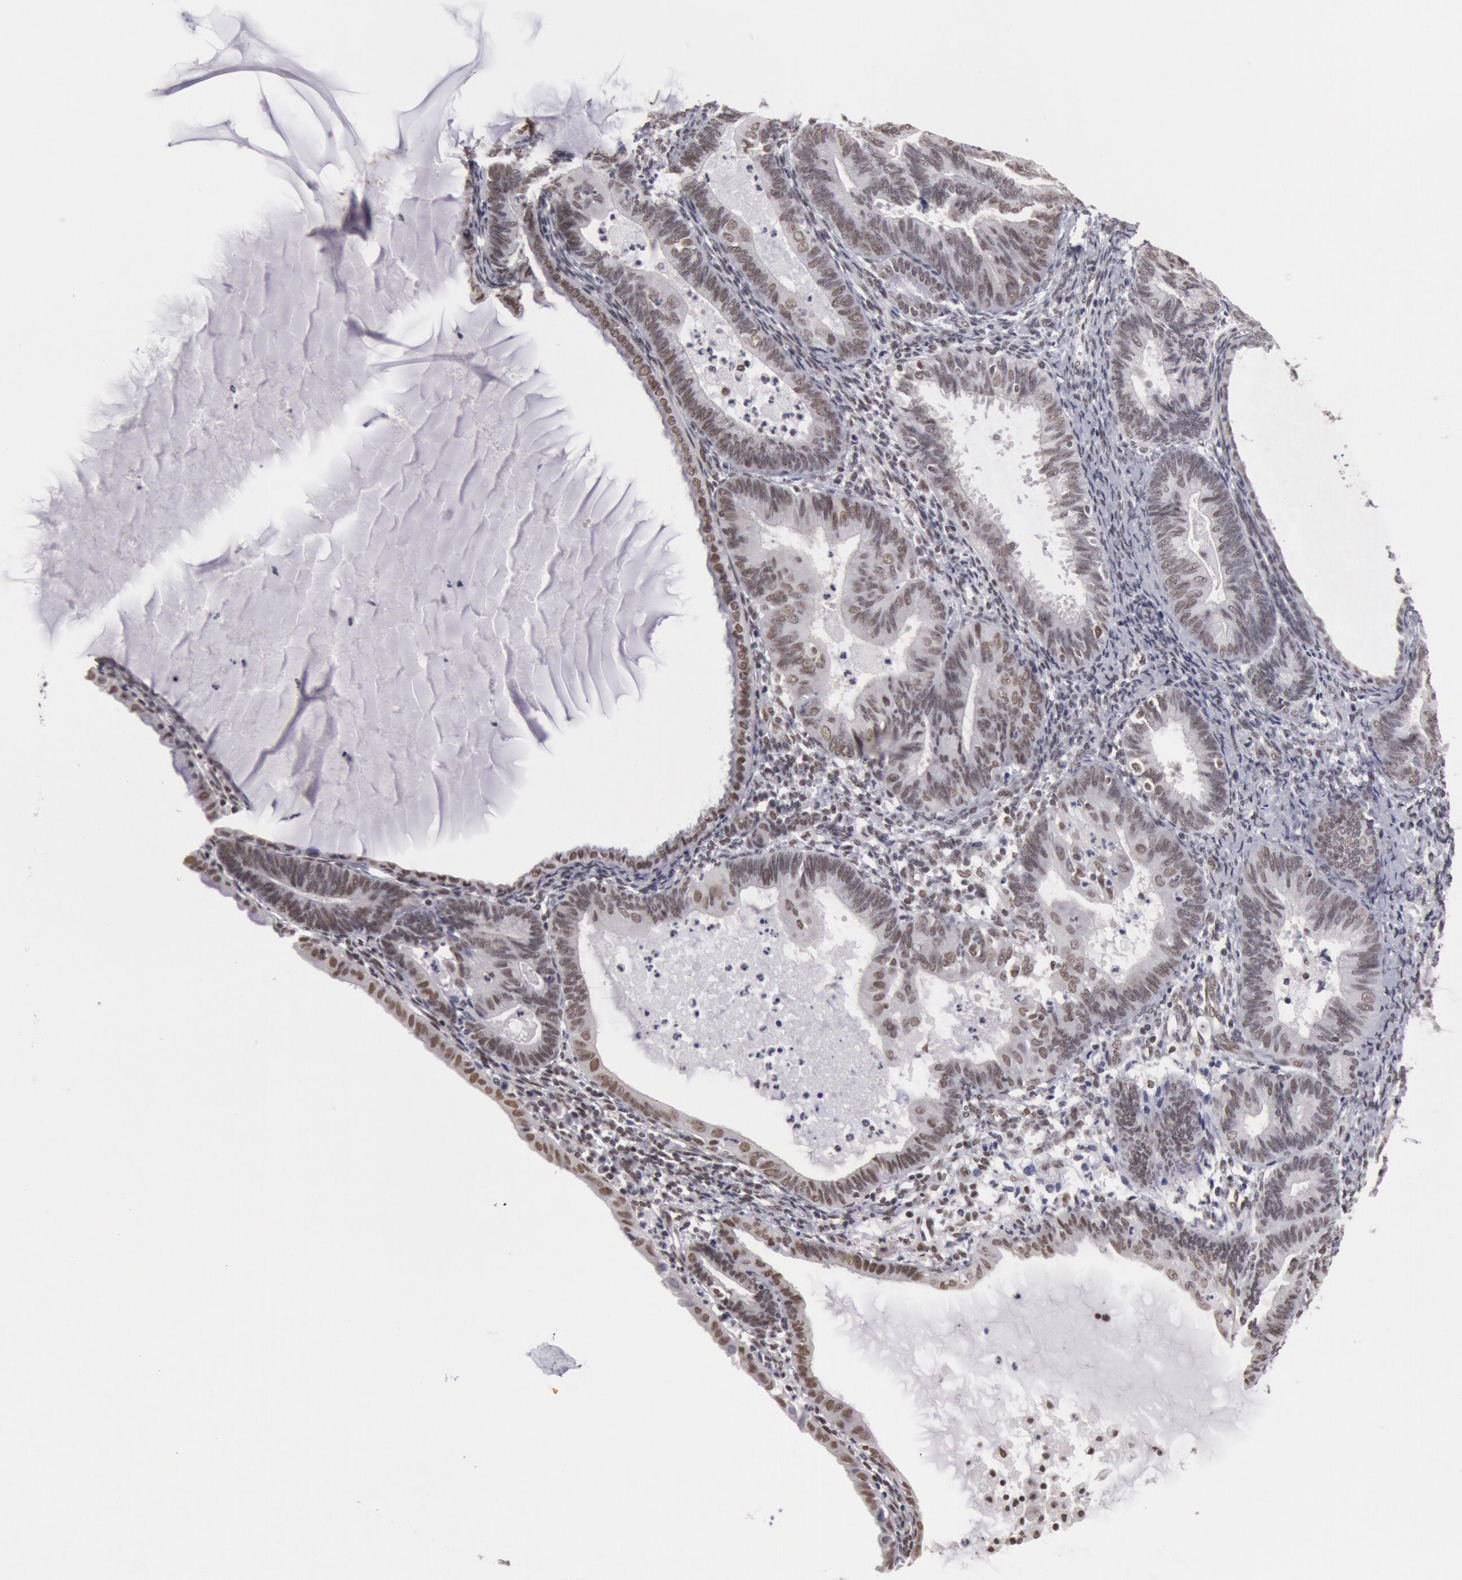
{"staining": {"intensity": "moderate", "quantity": "25%-75%", "location": "nuclear"}, "tissue": "endometrial cancer", "cell_type": "Tumor cells", "image_type": "cancer", "snomed": [{"axis": "morphology", "description": "Adenocarcinoma, NOS"}, {"axis": "topography", "description": "Endometrium"}], "caption": "Endometrial cancer (adenocarcinoma) stained for a protein (brown) displays moderate nuclear positive positivity in about 25%-75% of tumor cells.", "gene": "ESS2", "patient": {"sex": "female", "age": 63}}